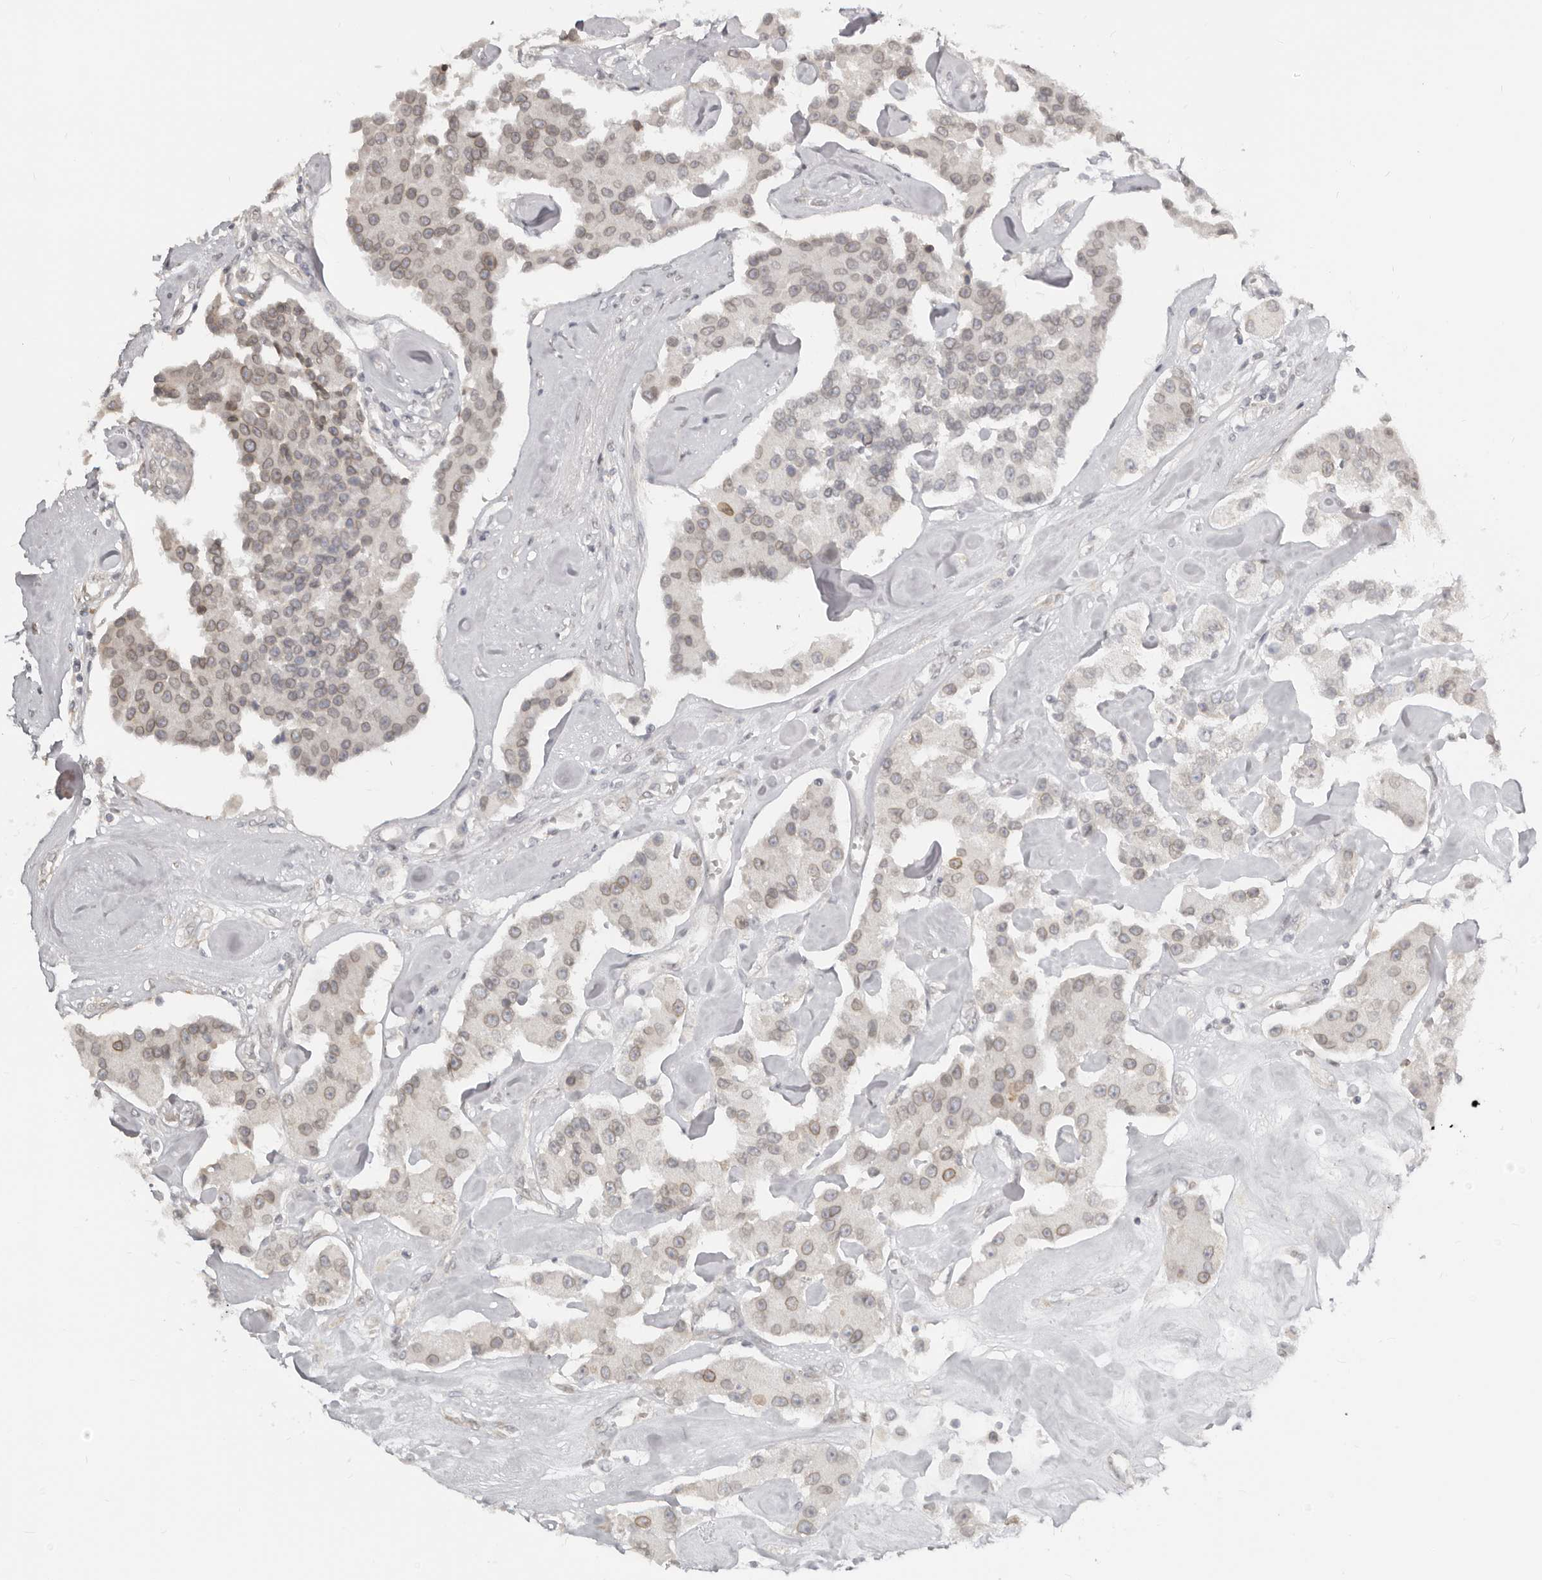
{"staining": {"intensity": "moderate", "quantity": "25%-75%", "location": "cytoplasmic/membranous,nuclear"}, "tissue": "carcinoid", "cell_type": "Tumor cells", "image_type": "cancer", "snomed": [{"axis": "morphology", "description": "Carcinoid, malignant, NOS"}, {"axis": "topography", "description": "Pancreas"}], "caption": "Malignant carcinoid stained with a brown dye reveals moderate cytoplasmic/membranous and nuclear positive staining in approximately 25%-75% of tumor cells.", "gene": "NUP153", "patient": {"sex": "male", "age": 41}}